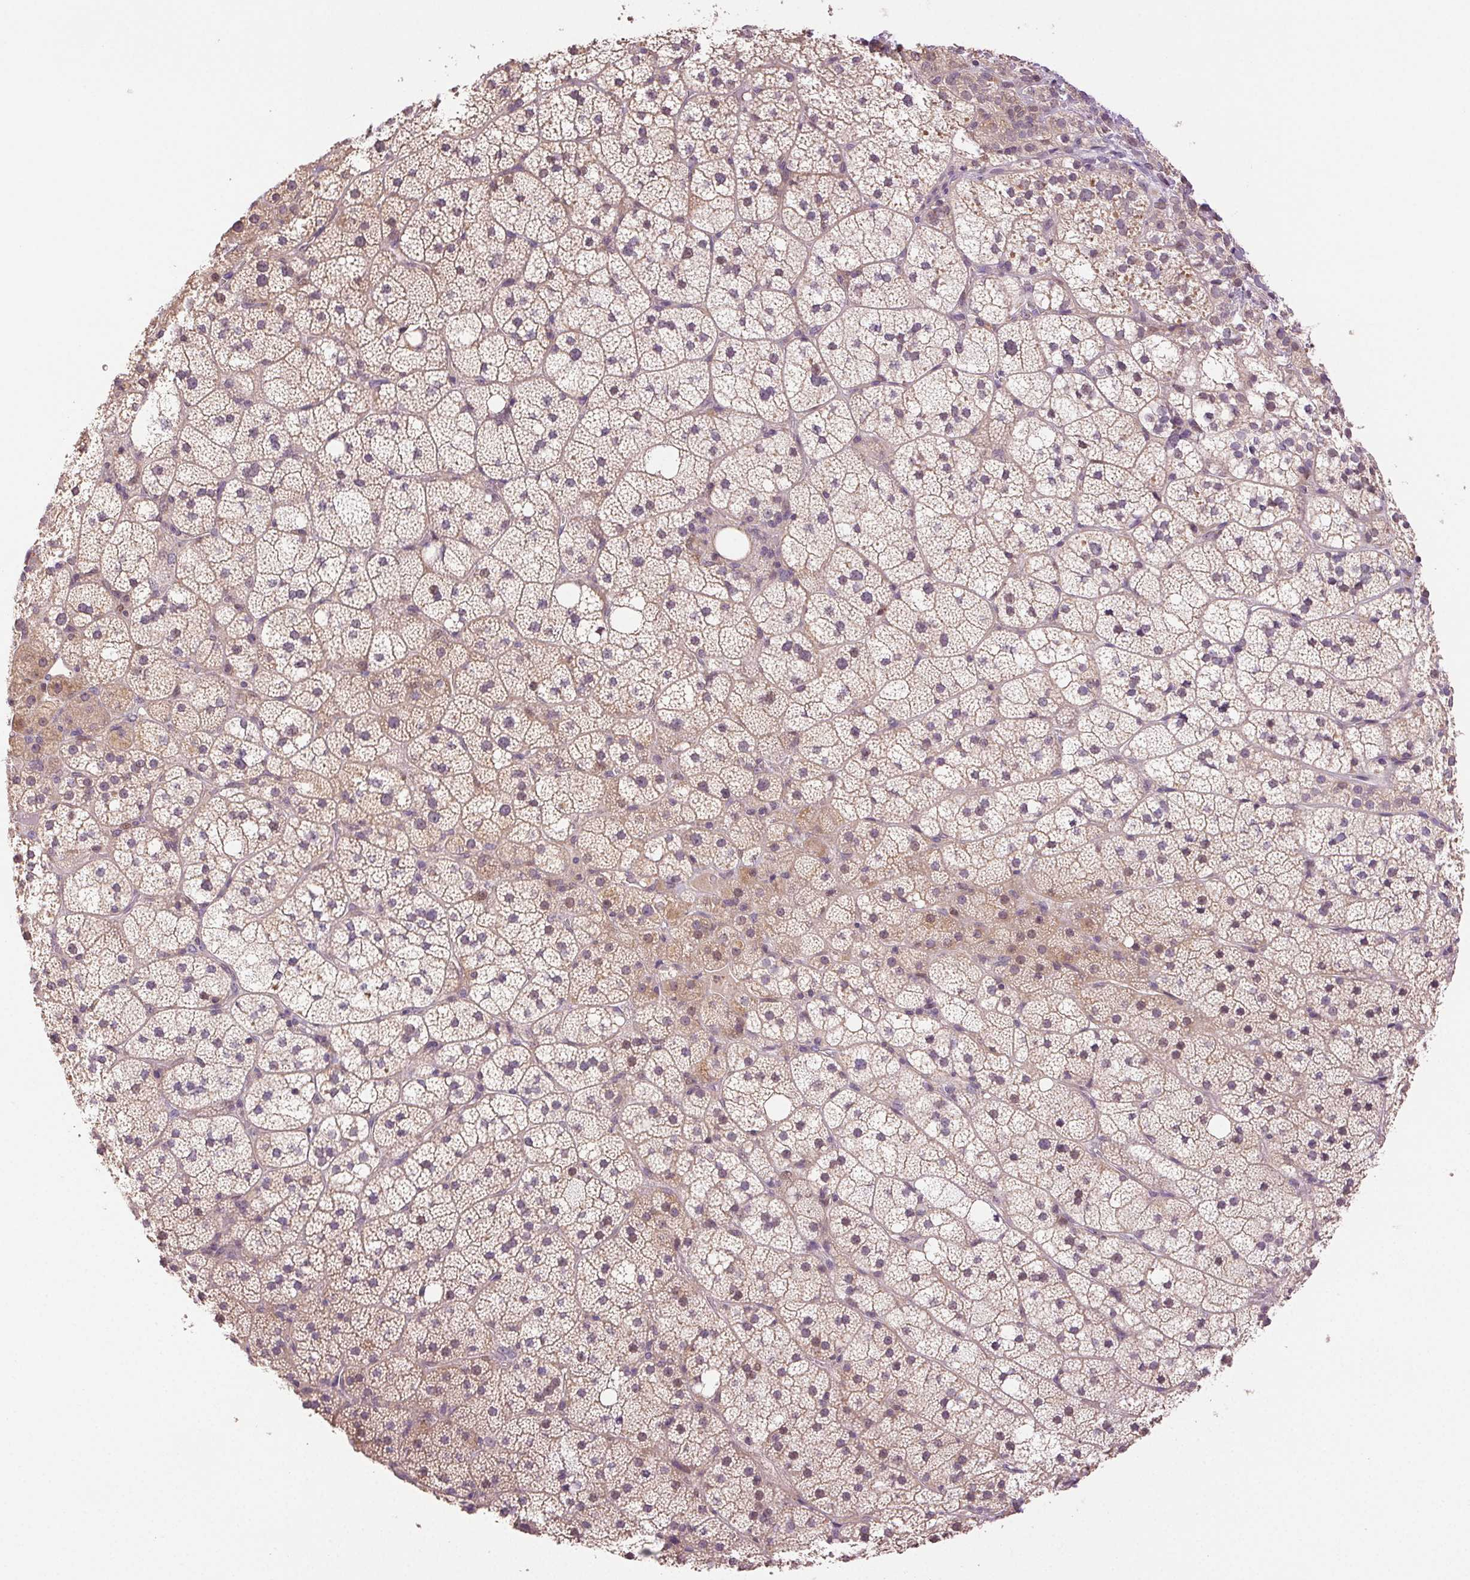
{"staining": {"intensity": "weak", "quantity": "25%-75%", "location": "cytoplasmic/membranous,nuclear"}, "tissue": "adrenal gland", "cell_type": "Glandular cells", "image_type": "normal", "snomed": [{"axis": "morphology", "description": "Normal tissue, NOS"}, {"axis": "topography", "description": "Adrenal gland"}], "caption": "An image of adrenal gland stained for a protein reveals weak cytoplasmic/membranous,nuclear brown staining in glandular cells.", "gene": "TMEM253", "patient": {"sex": "male", "age": 53}}